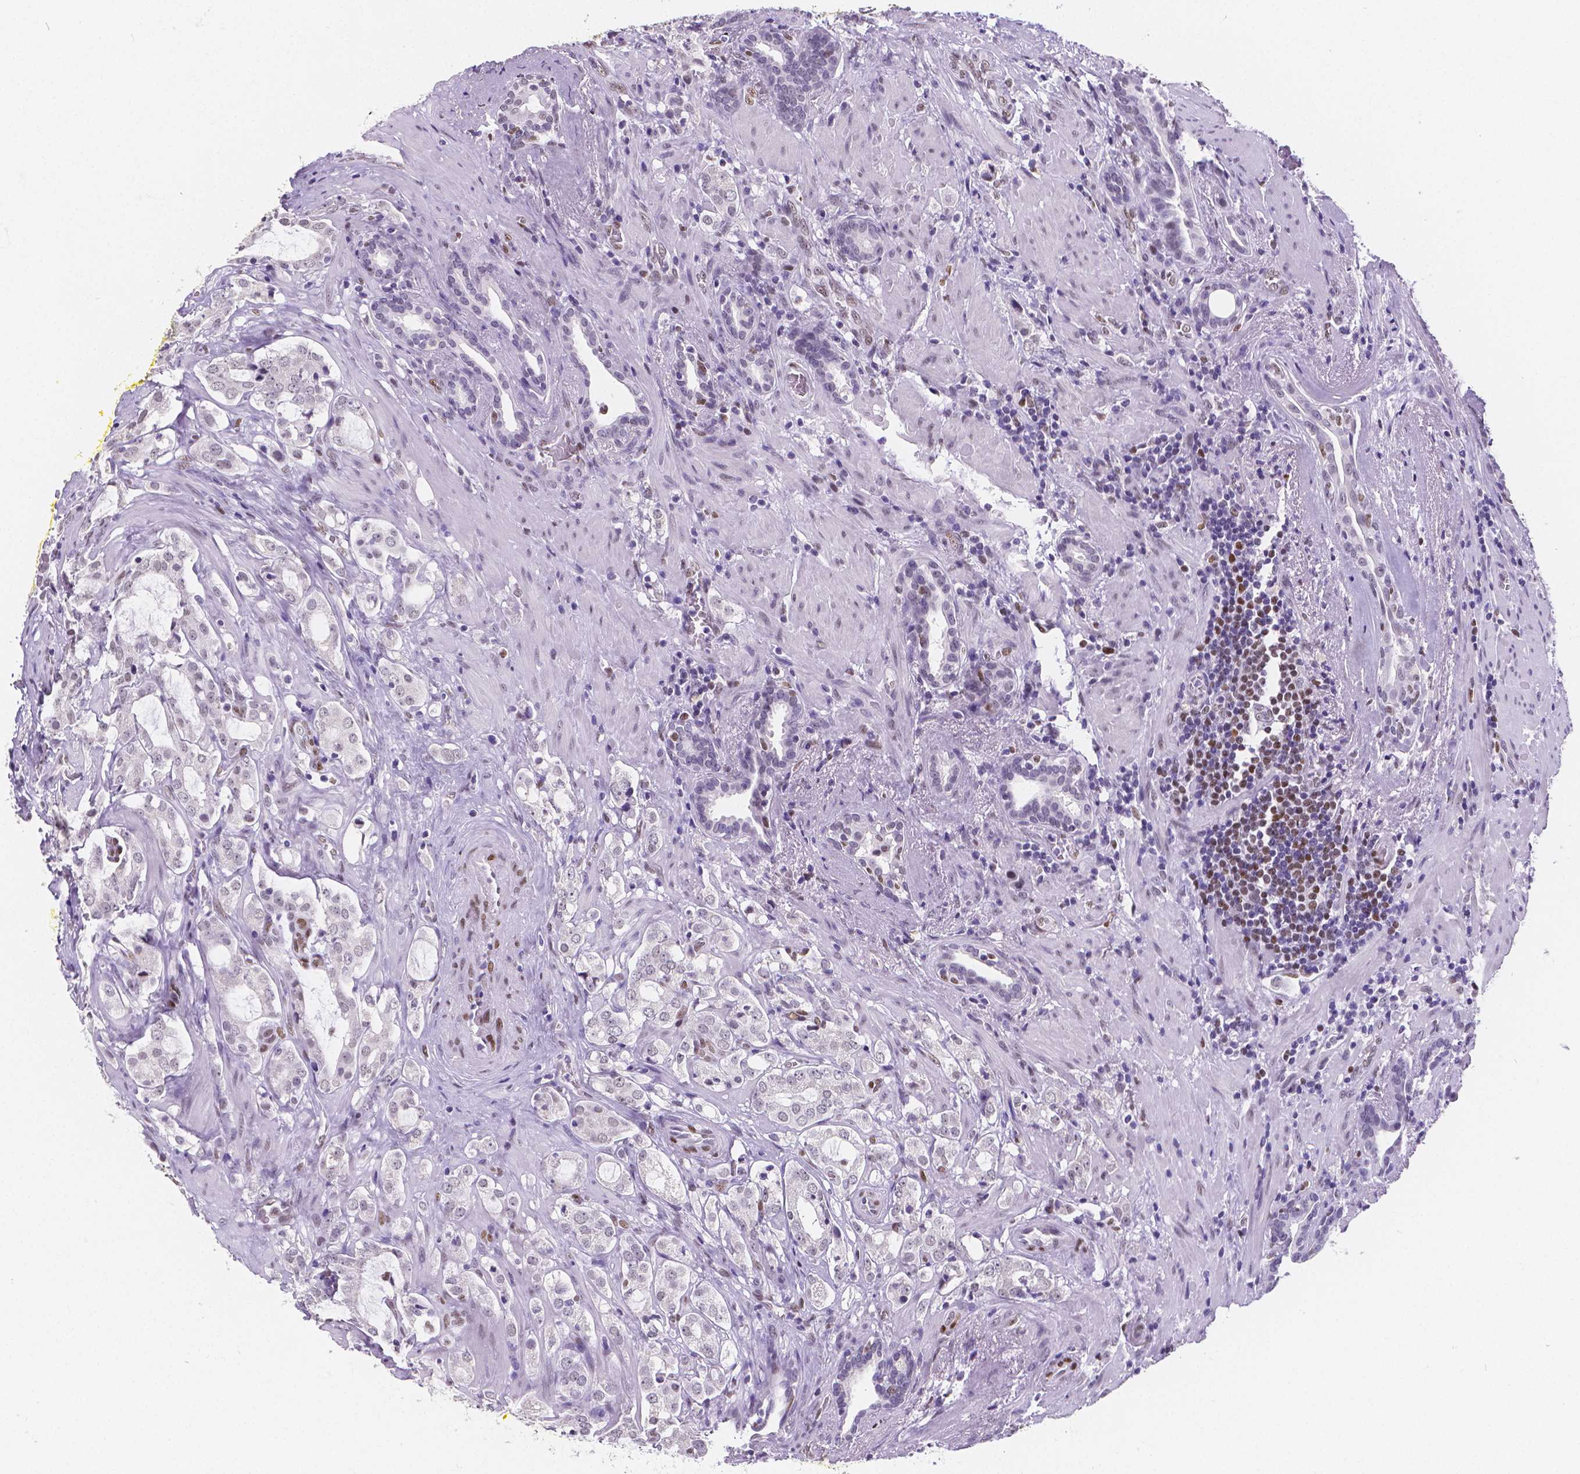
{"staining": {"intensity": "negative", "quantity": "none", "location": "none"}, "tissue": "prostate cancer", "cell_type": "Tumor cells", "image_type": "cancer", "snomed": [{"axis": "morphology", "description": "Adenocarcinoma, NOS"}, {"axis": "topography", "description": "Prostate"}], "caption": "This micrograph is of prostate cancer stained with immunohistochemistry to label a protein in brown with the nuclei are counter-stained blue. There is no positivity in tumor cells. Nuclei are stained in blue.", "gene": "MEF2C", "patient": {"sex": "male", "age": 66}}